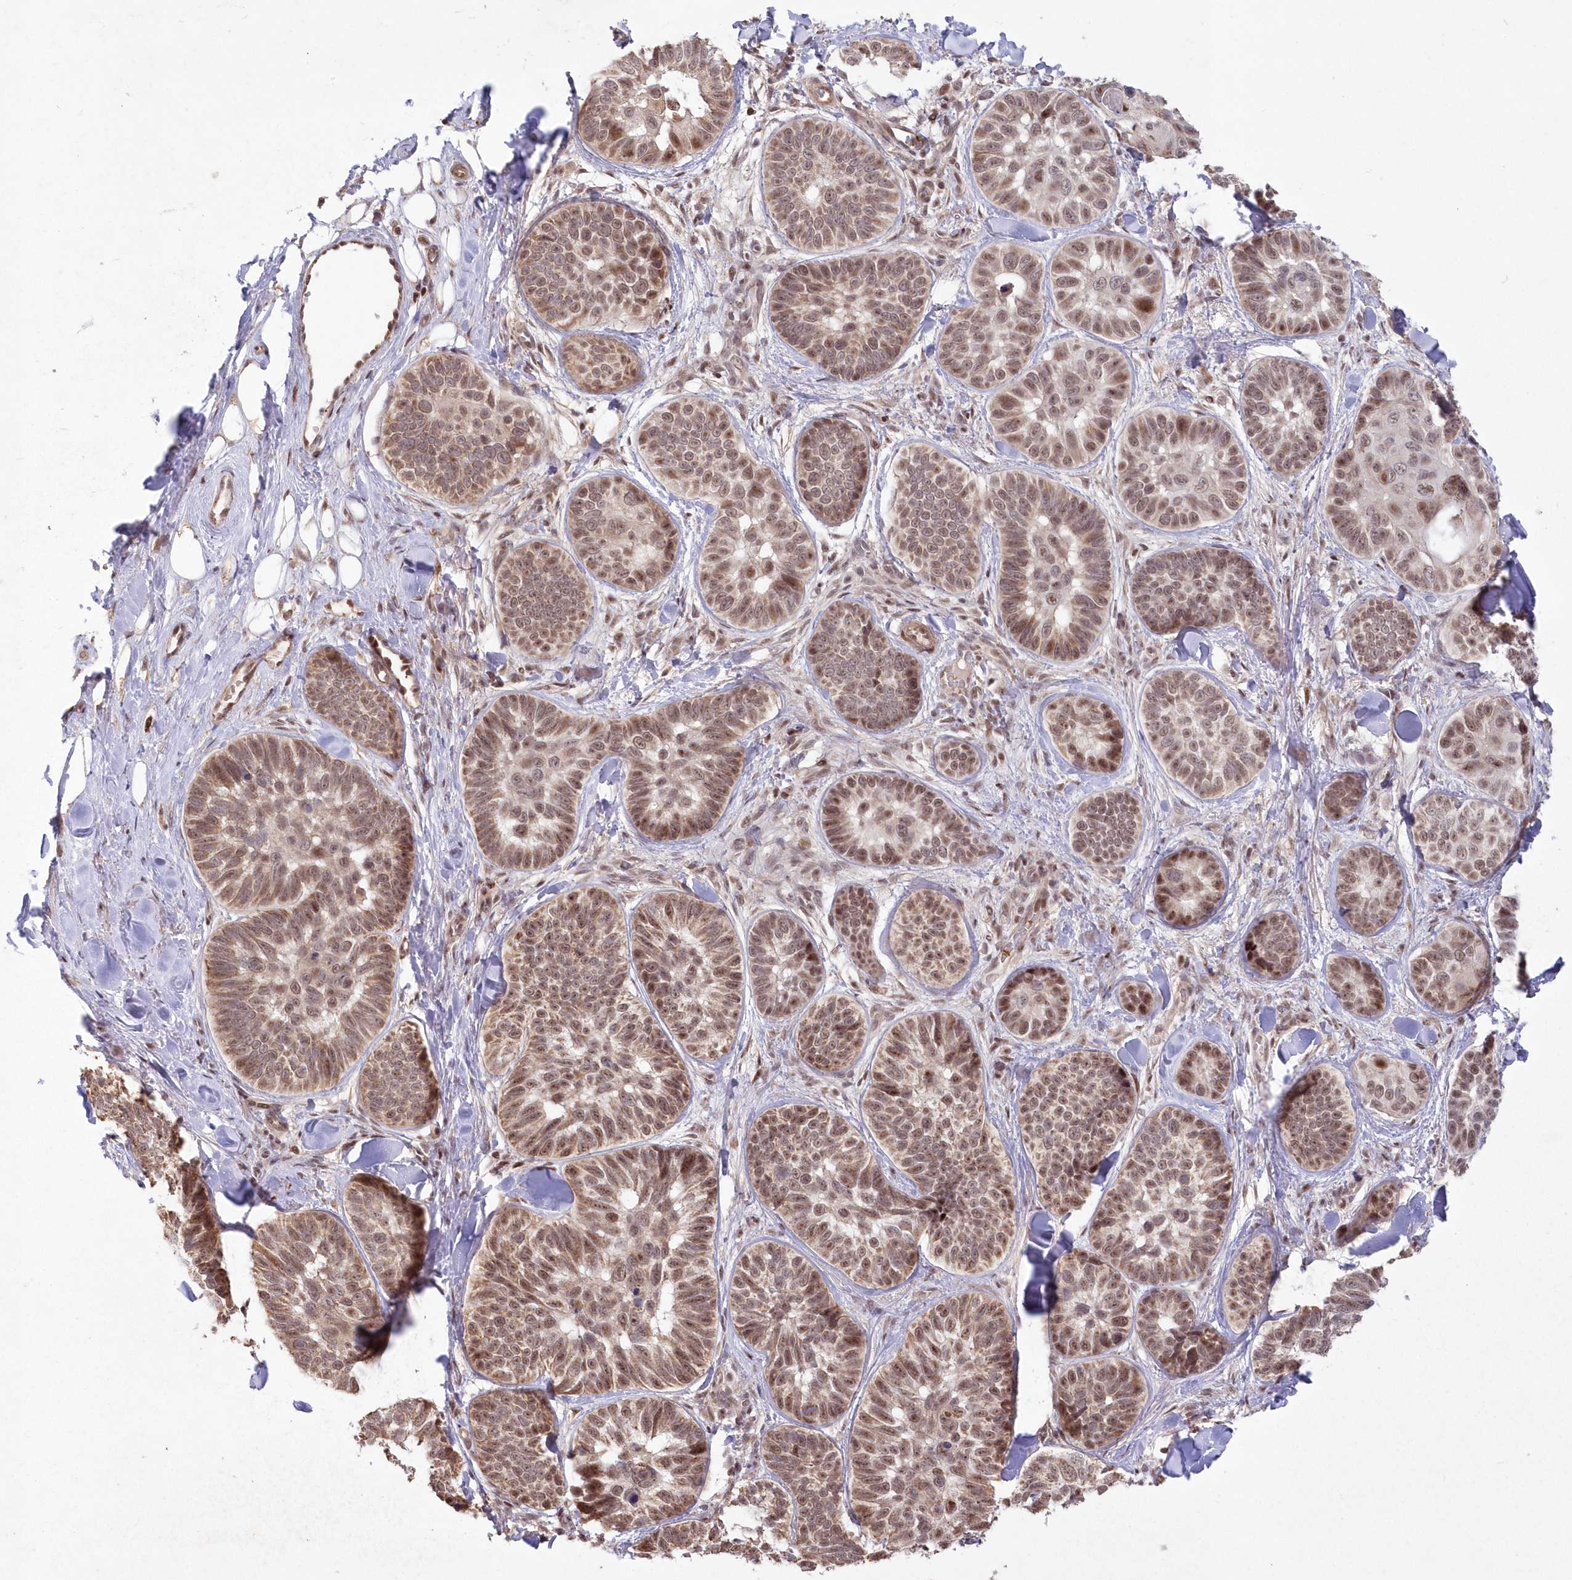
{"staining": {"intensity": "moderate", "quantity": ">75%", "location": "cytoplasmic/membranous,nuclear"}, "tissue": "skin cancer", "cell_type": "Tumor cells", "image_type": "cancer", "snomed": [{"axis": "morphology", "description": "Basal cell carcinoma"}, {"axis": "topography", "description": "Skin"}], "caption": "Immunohistochemical staining of human skin cancer exhibits medium levels of moderate cytoplasmic/membranous and nuclear staining in about >75% of tumor cells.", "gene": "WBP1L", "patient": {"sex": "male", "age": 62}}